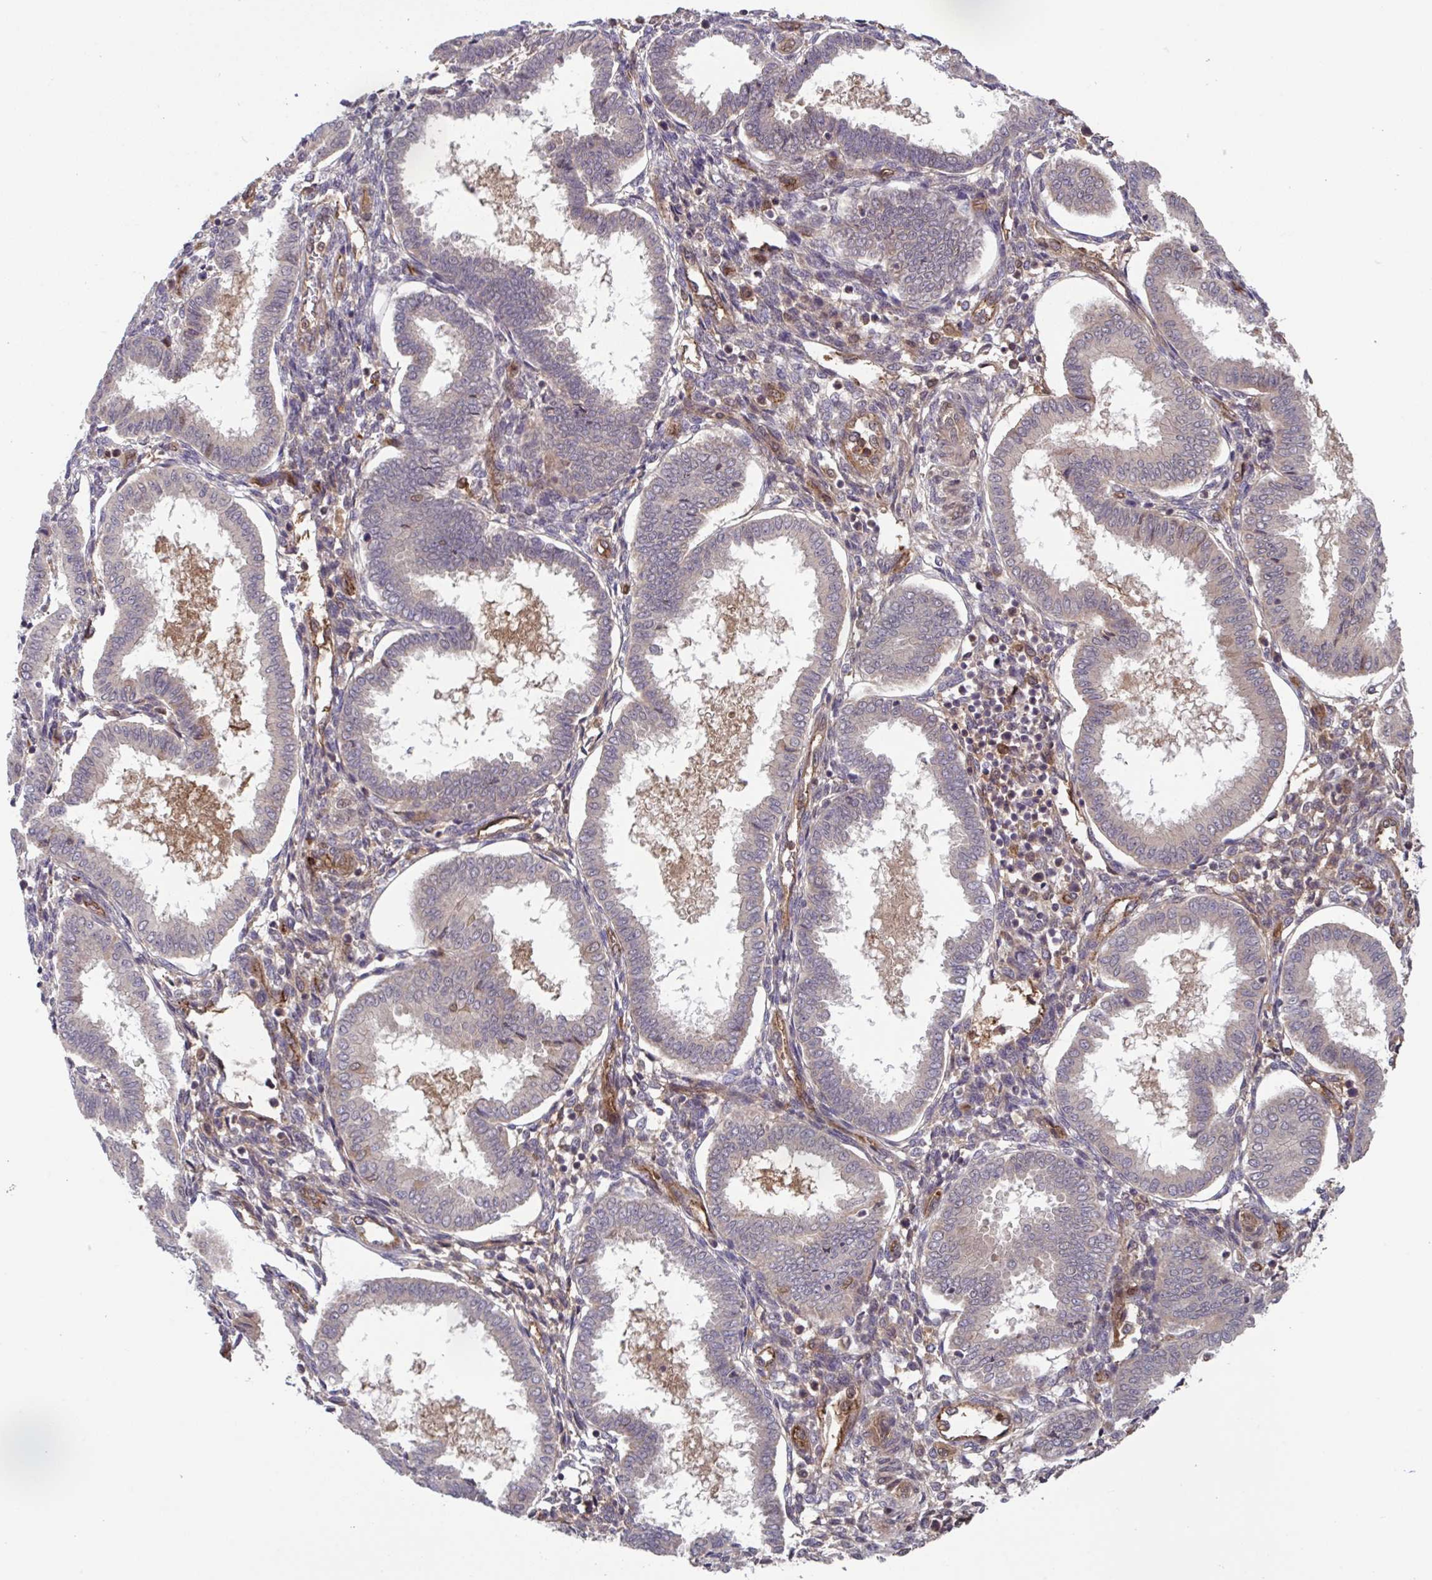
{"staining": {"intensity": "negative", "quantity": "none", "location": "none"}, "tissue": "endometrium", "cell_type": "Cells in endometrial stroma", "image_type": "normal", "snomed": [{"axis": "morphology", "description": "Normal tissue, NOS"}, {"axis": "topography", "description": "Endometrium"}], "caption": "The histopathology image shows no significant expression in cells in endometrial stroma of endometrium.", "gene": "TIGAR", "patient": {"sex": "female", "age": 24}}